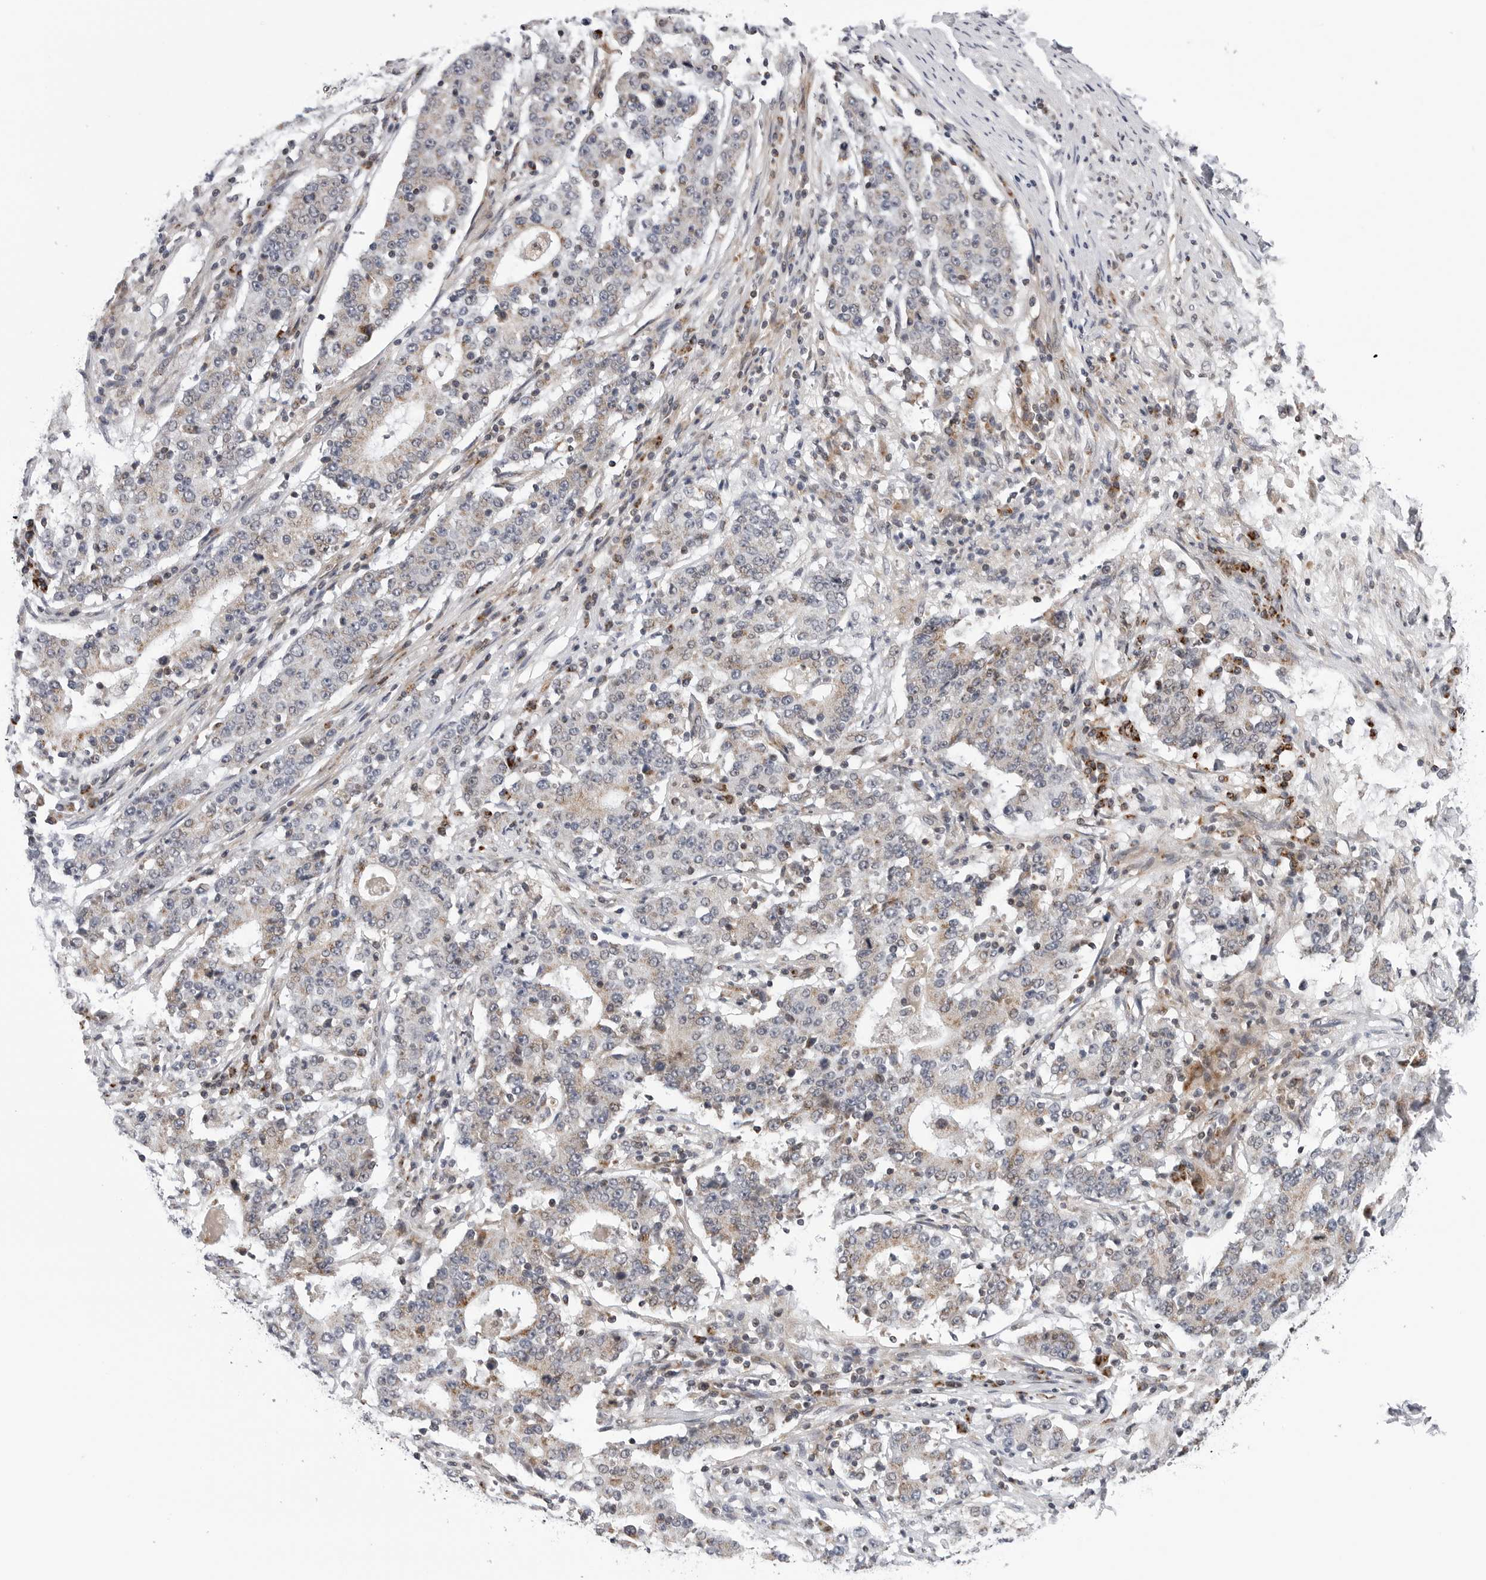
{"staining": {"intensity": "negative", "quantity": "none", "location": "none"}, "tissue": "stomach cancer", "cell_type": "Tumor cells", "image_type": "cancer", "snomed": [{"axis": "morphology", "description": "Adenocarcinoma, NOS"}, {"axis": "topography", "description": "Stomach"}], "caption": "Histopathology image shows no protein expression in tumor cells of stomach cancer tissue. (DAB (3,3'-diaminobenzidine) immunohistochemistry (IHC) visualized using brightfield microscopy, high magnification).", "gene": "CDK20", "patient": {"sex": "male", "age": 59}}